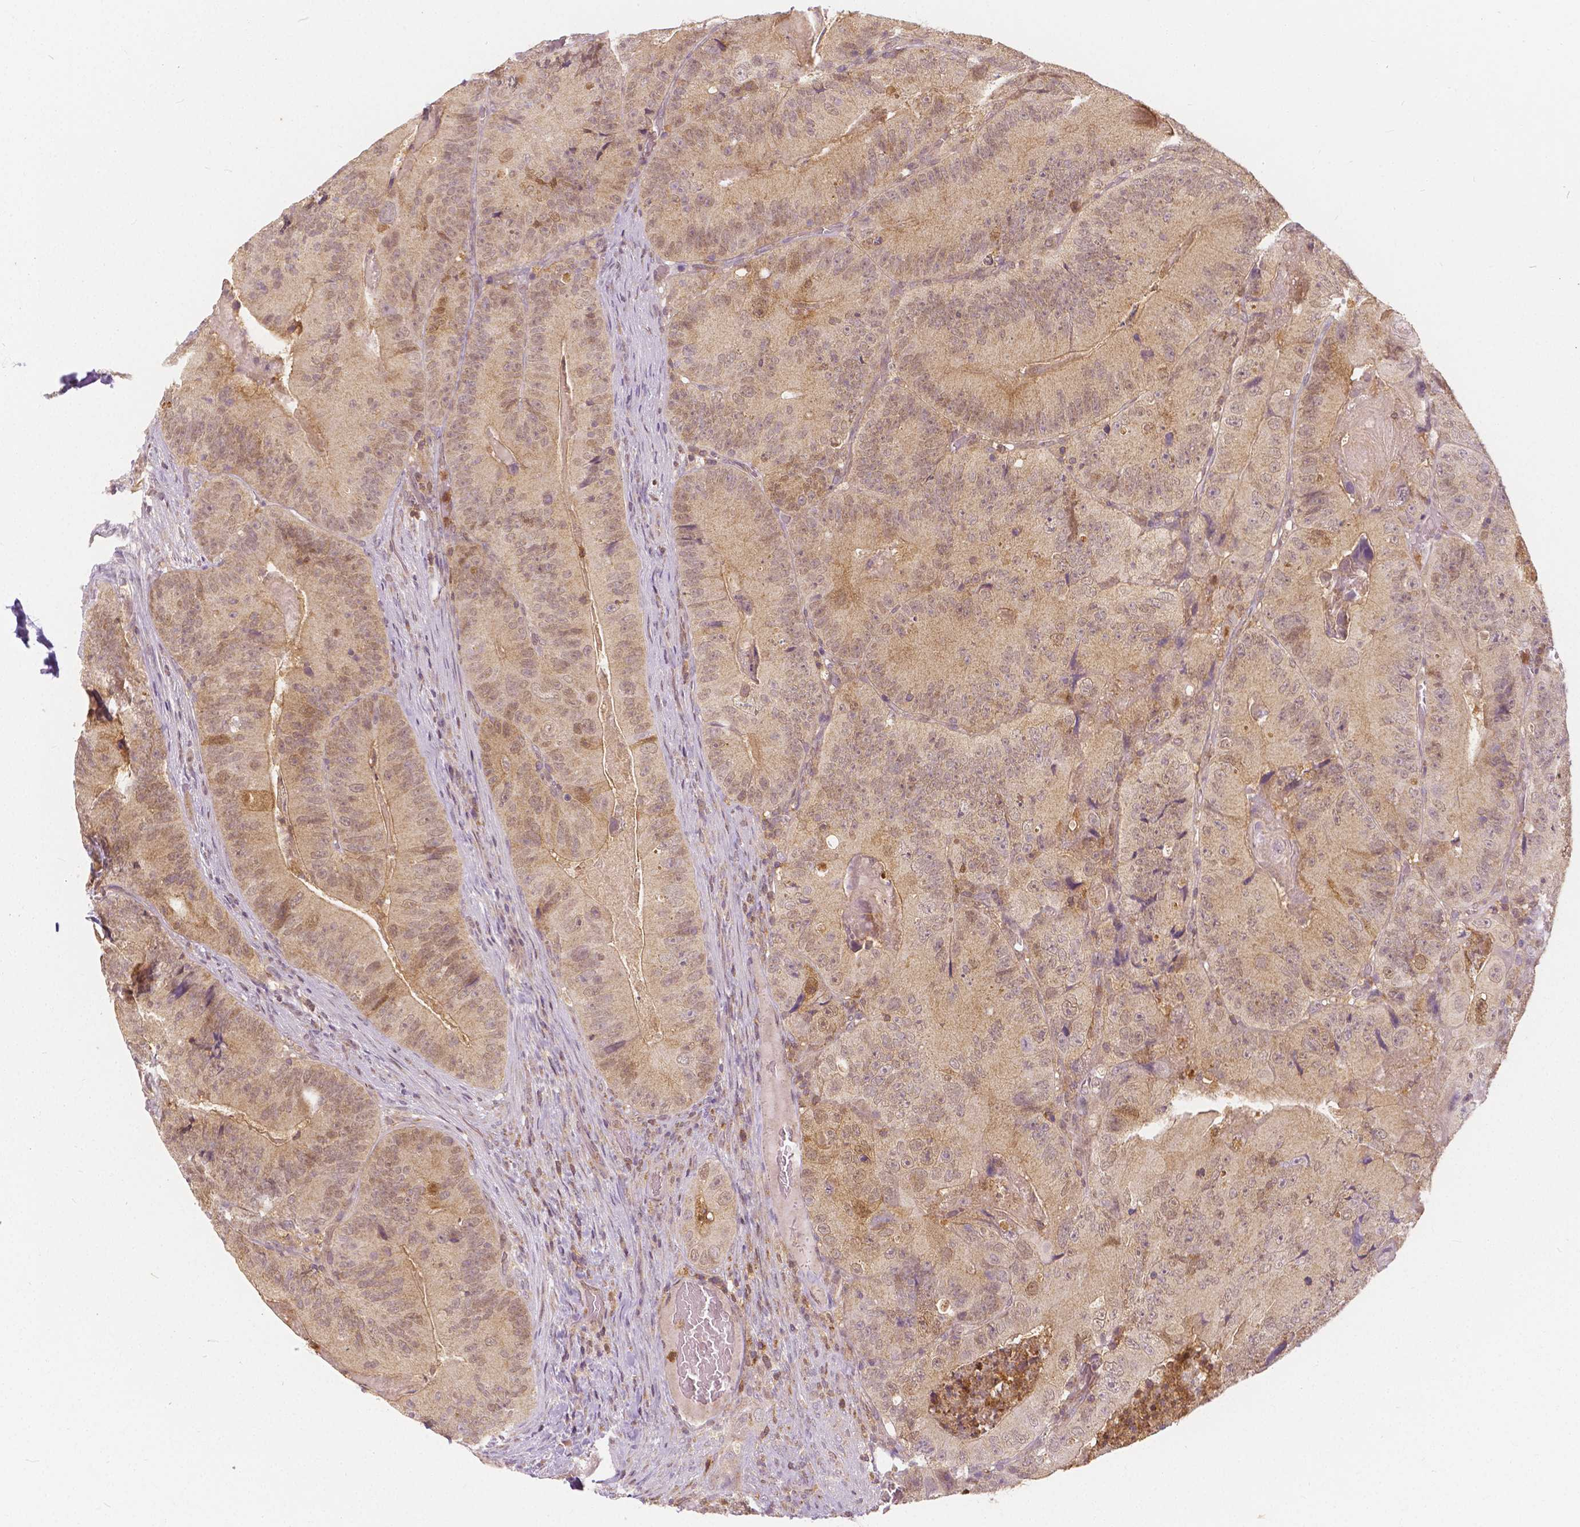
{"staining": {"intensity": "weak", "quantity": ">75%", "location": "cytoplasmic/membranous,nuclear"}, "tissue": "colorectal cancer", "cell_type": "Tumor cells", "image_type": "cancer", "snomed": [{"axis": "morphology", "description": "Adenocarcinoma, NOS"}, {"axis": "topography", "description": "Colon"}], "caption": "Protein staining reveals weak cytoplasmic/membranous and nuclear expression in about >75% of tumor cells in adenocarcinoma (colorectal).", "gene": "NAPRT", "patient": {"sex": "female", "age": 86}}